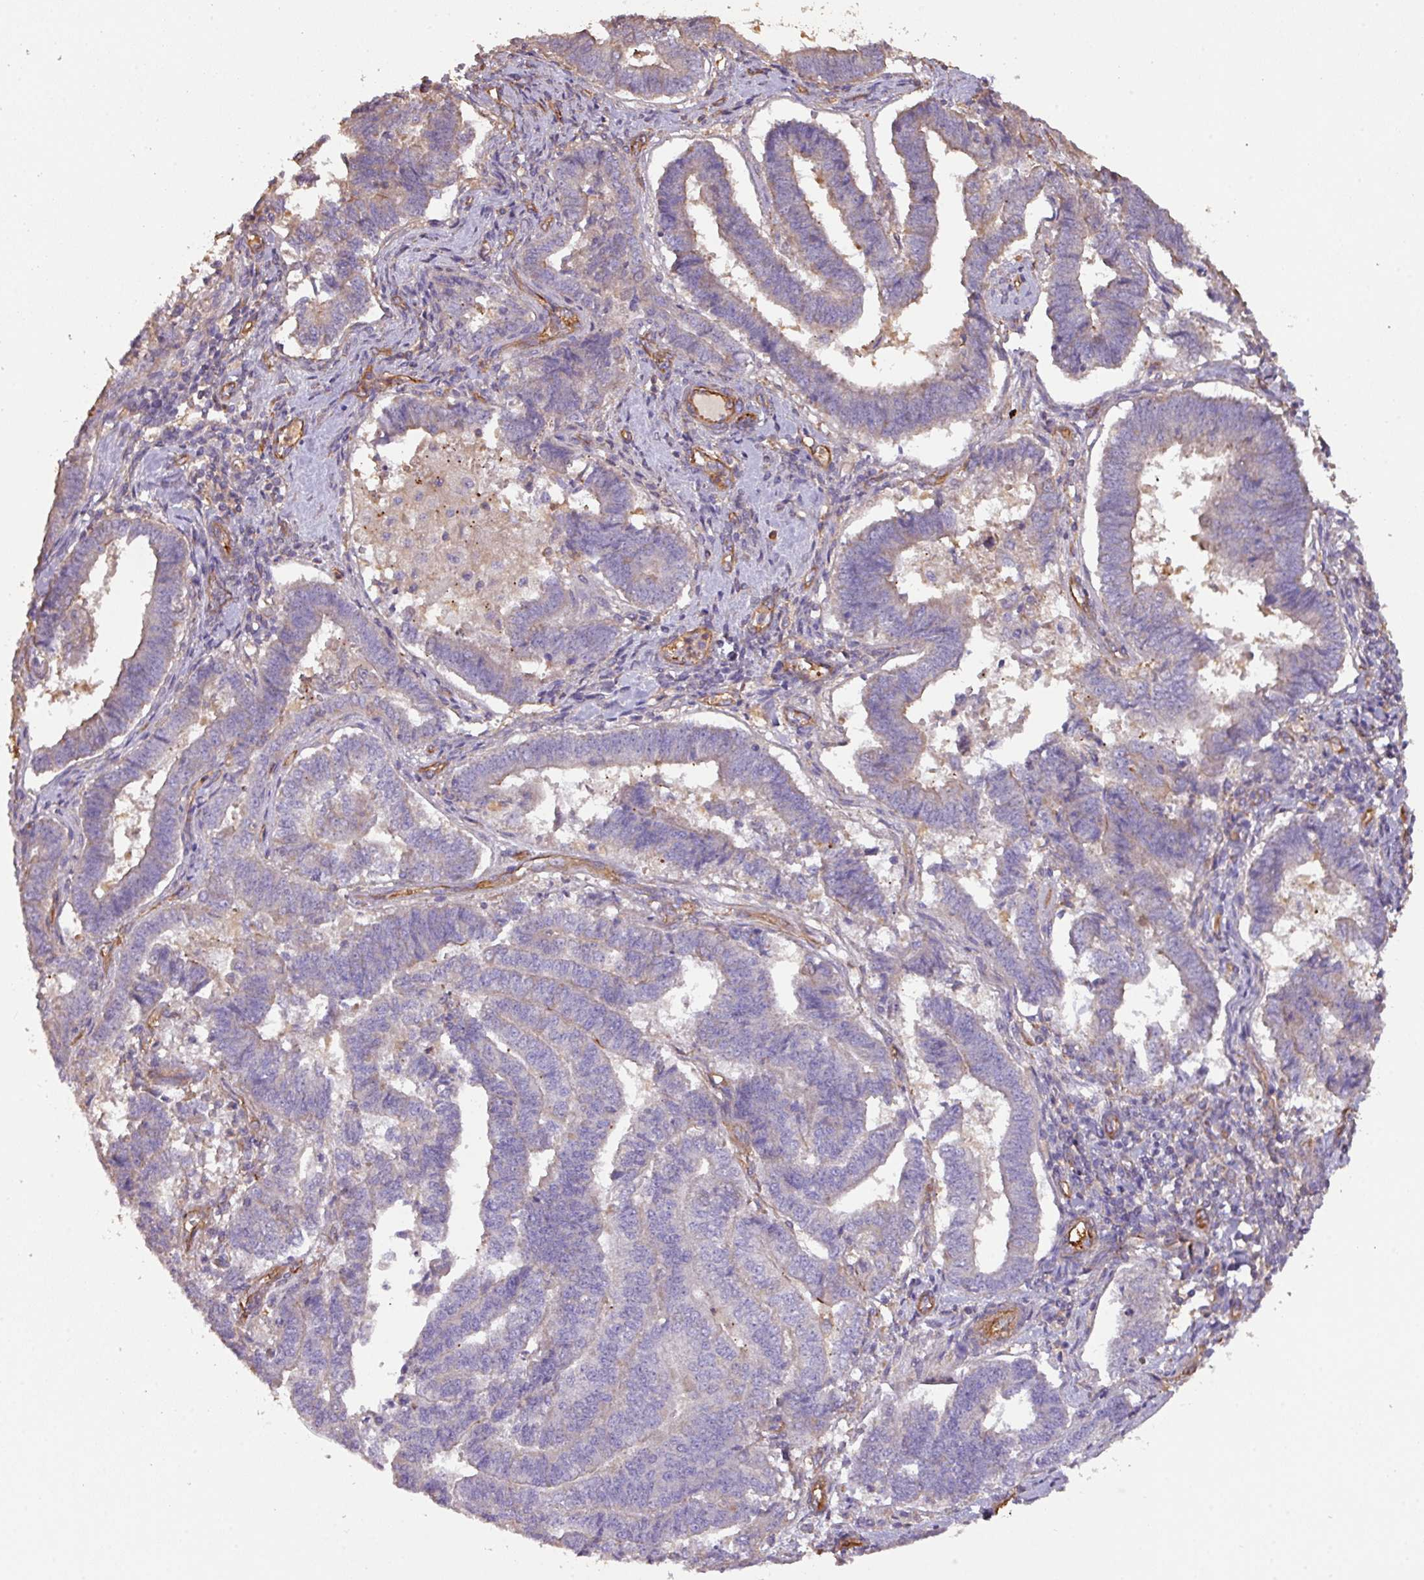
{"staining": {"intensity": "negative", "quantity": "none", "location": "none"}, "tissue": "endometrial cancer", "cell_type": "Tumor cells", "image_type": "cancer", "snomed": [{"axis": "morphology", "description": "Adenocarcinoma, NOS"}, {"axis": "topography", "description": "Endometrium"}], "caption": "The immunohistochemistry (IHC) photomicrograph has no significant positivity in tumor cells of endometrial cancer (adenocarcinoma) tissue. The staining is performed using DAB (3,3'-diaminobenzidine) brown chromogen with nuclei counter-stained in using hematoxylin.", "gene": "CALML4", "patient": {"sex": "female", "age": 72}}